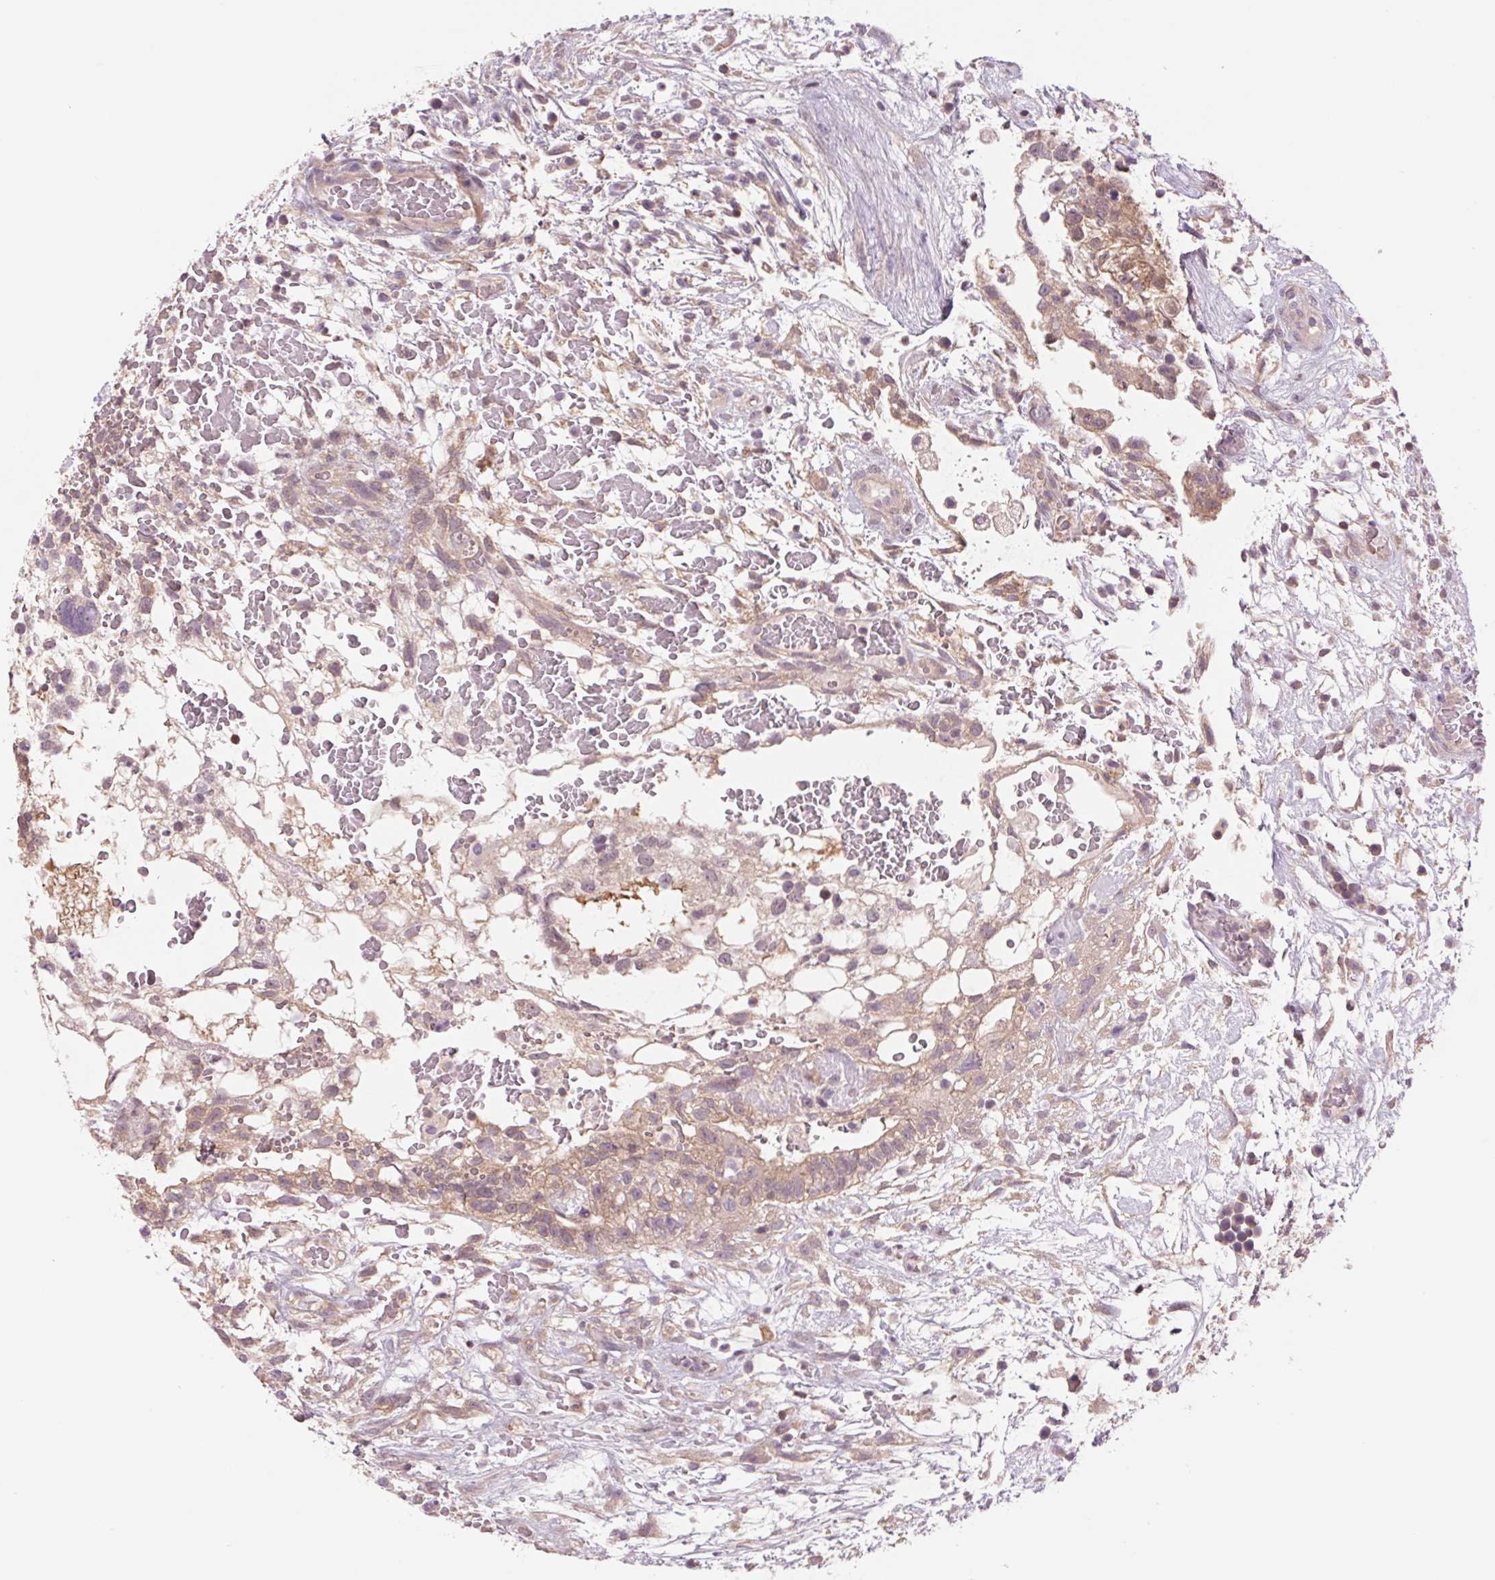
{"staining": {"intensity": "weak", "quantity": ">75%", "location": "cytoplasmic/membranous"}, "tissue": "testis cancer", "cell_type": "Tumor cells", "image_type": "cancer", "snomed": [{"axis": "morphology", "description": "Normal tissue, NOS"}, {"axis": "morphology", "description": "Carcinoma, Embryonal, NOS"}, {"axis": "topography", "description": "Testis"}], "caption": "Immunohistochemistry (DAB (3,3'-diaminobenzidine)) staining of human testis cancer demonstrates weak cytoplasmic/membranous protein expression in approximately >75% of tumor cells. Immunohistochemistry (ihc) stains the protein in brown and the nuclei are stained blue.", "gene": "SH3RF2", "patient": {"sex": "male", "age": 32}}